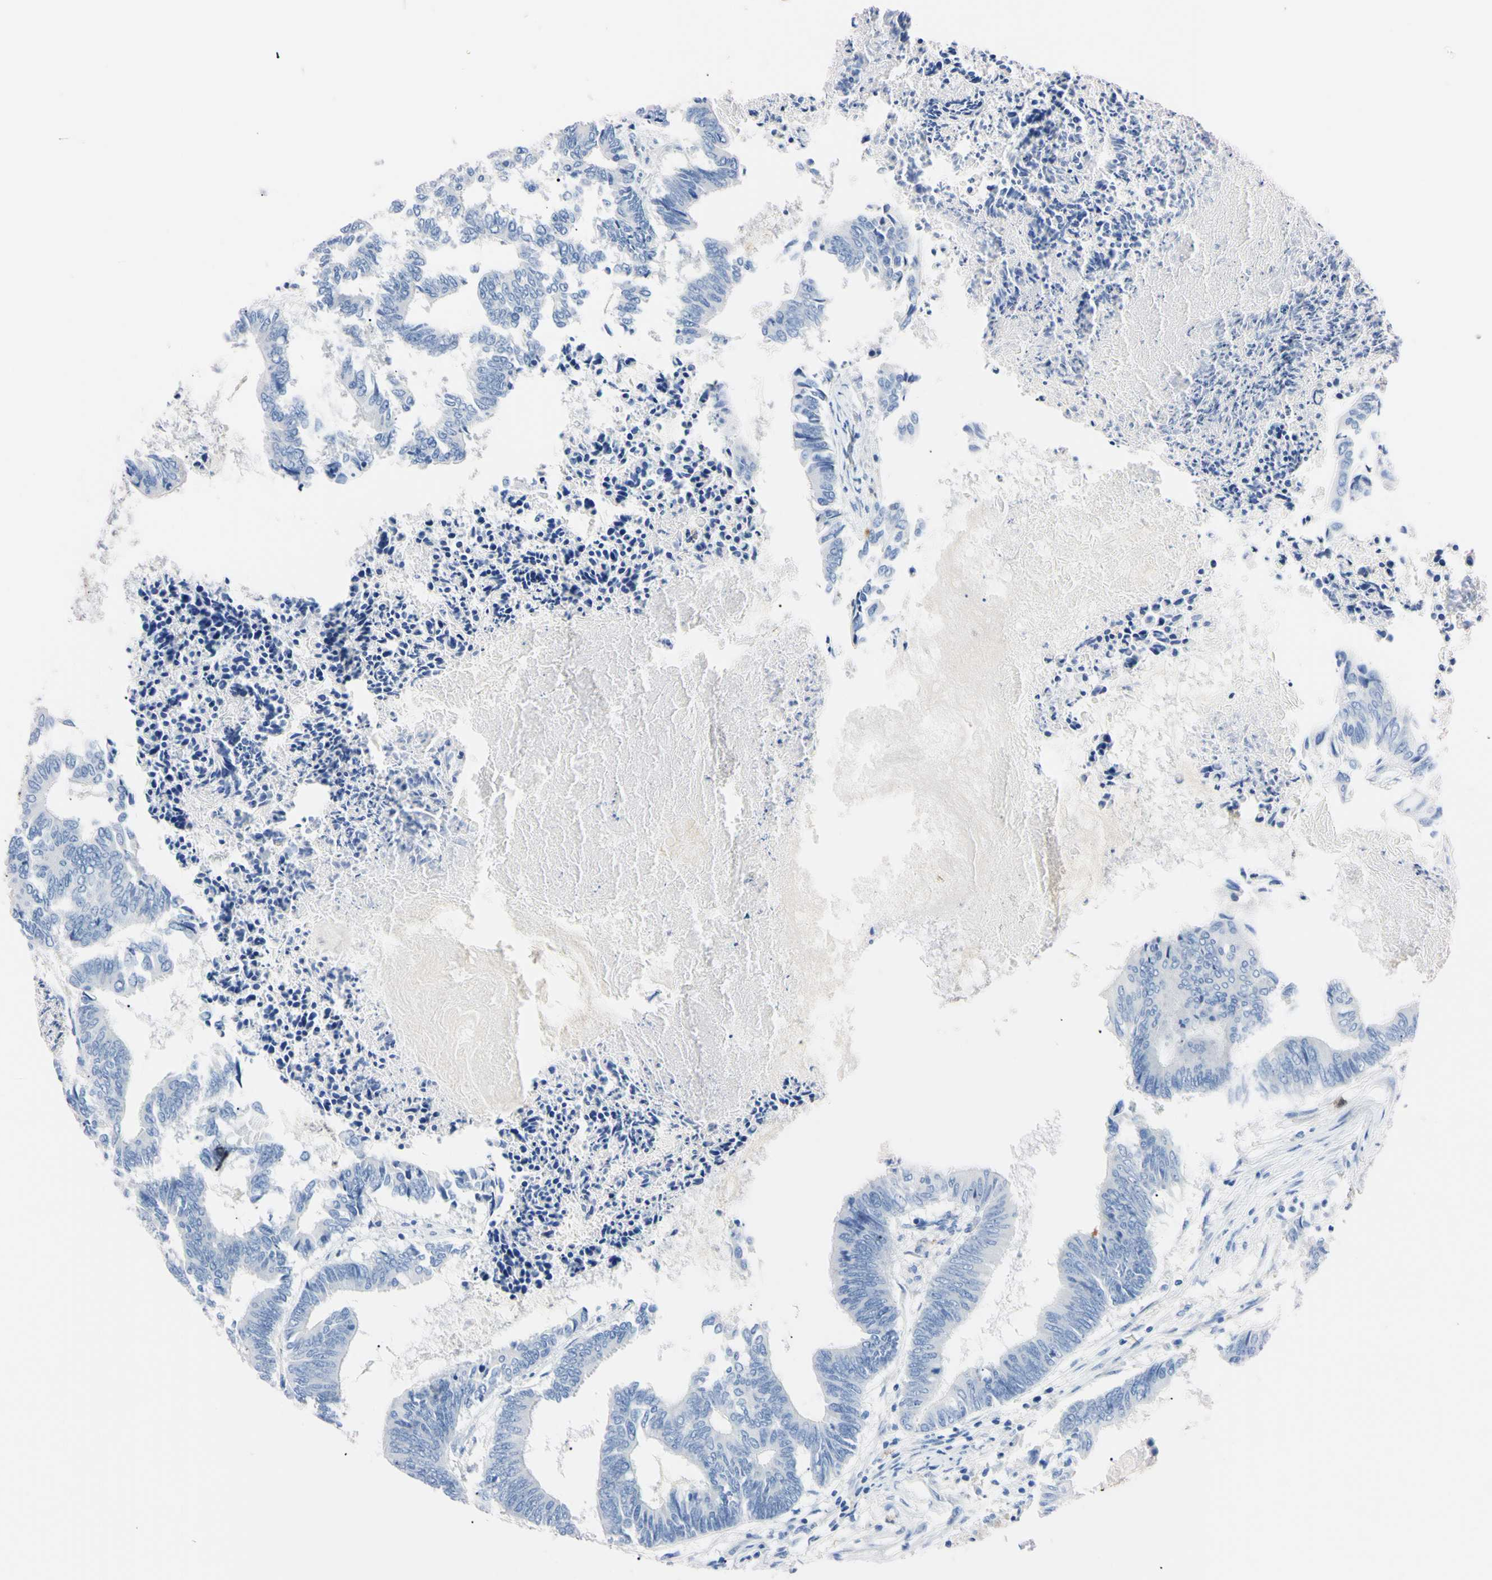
{"staining": {"intensity": "negative", "quantity": "none", "location": "none"}, "tissue": "colorectal cancer", "cell_type": "Tumor cells", "image_type": "cancer", "snomed": [{"axis": "morphology", "description": "Adenocarcinoma, NOS"}, {"axis": "topography", "description": "Rectum"}], "caption": "Tumor cells are negative for protein expression in human colorectal cancer.", "gene": "NCF4", "patient": {"sex": "male", "age": 63}}